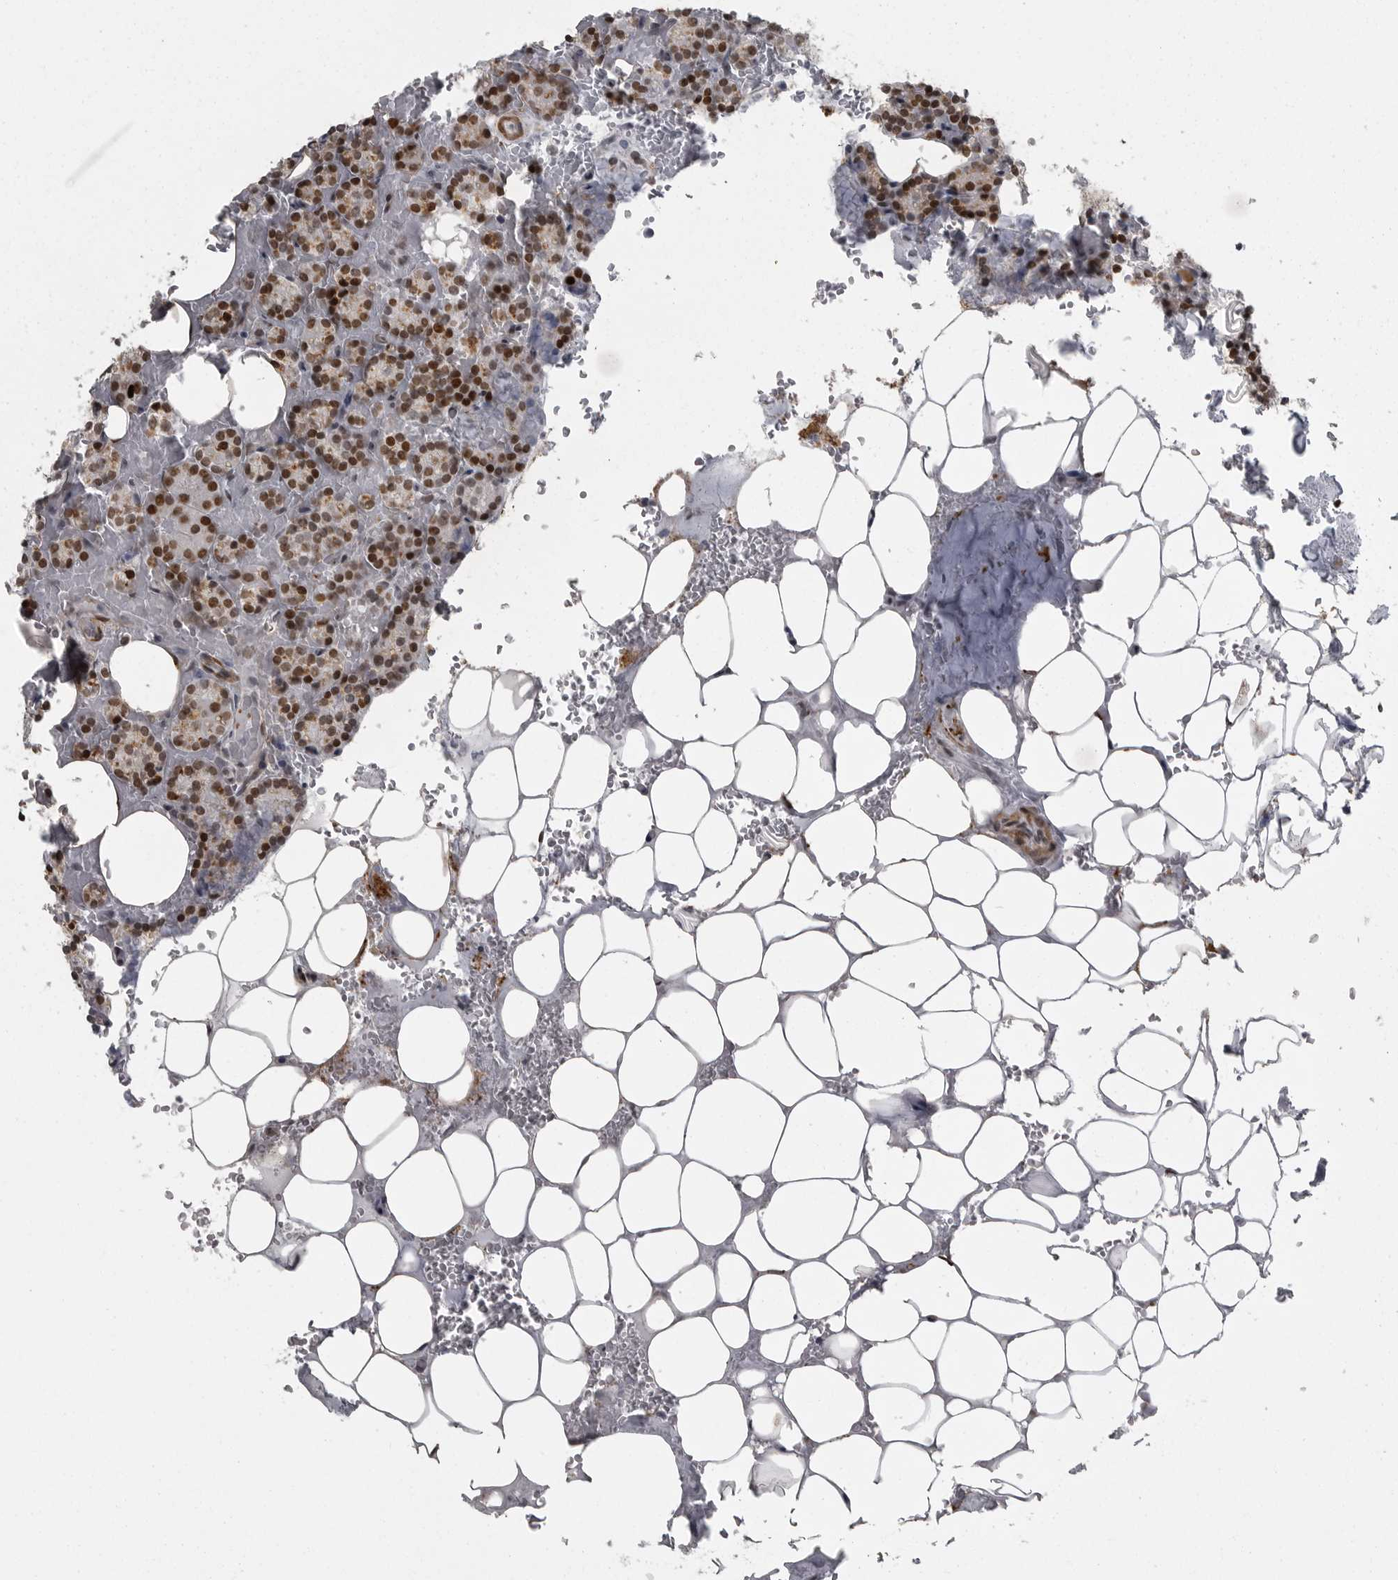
{"staining": {"intensity": "strong", "quantity": "25%-75%", "location": "nuclear"}, "tissue": "parathyroid gland", "cell_type": "Glandular cells", "image_type": "normal", "snomed": [{"axis": "morphology", "description": "Normal tissue, NOS"}, {"axis": "topography", "description": "Parathyroid gland"}], "caption": "Immunohistochemical staining of unremarkable parathyroid gland displays 25%-75% levels of strong nuclear protein staining in about 25%-75% of glandular cells. (IHC, brightfield microscopy, high magnification).", "gene": "HMGN3", "patient": {"sex": "female", "age": 78}}